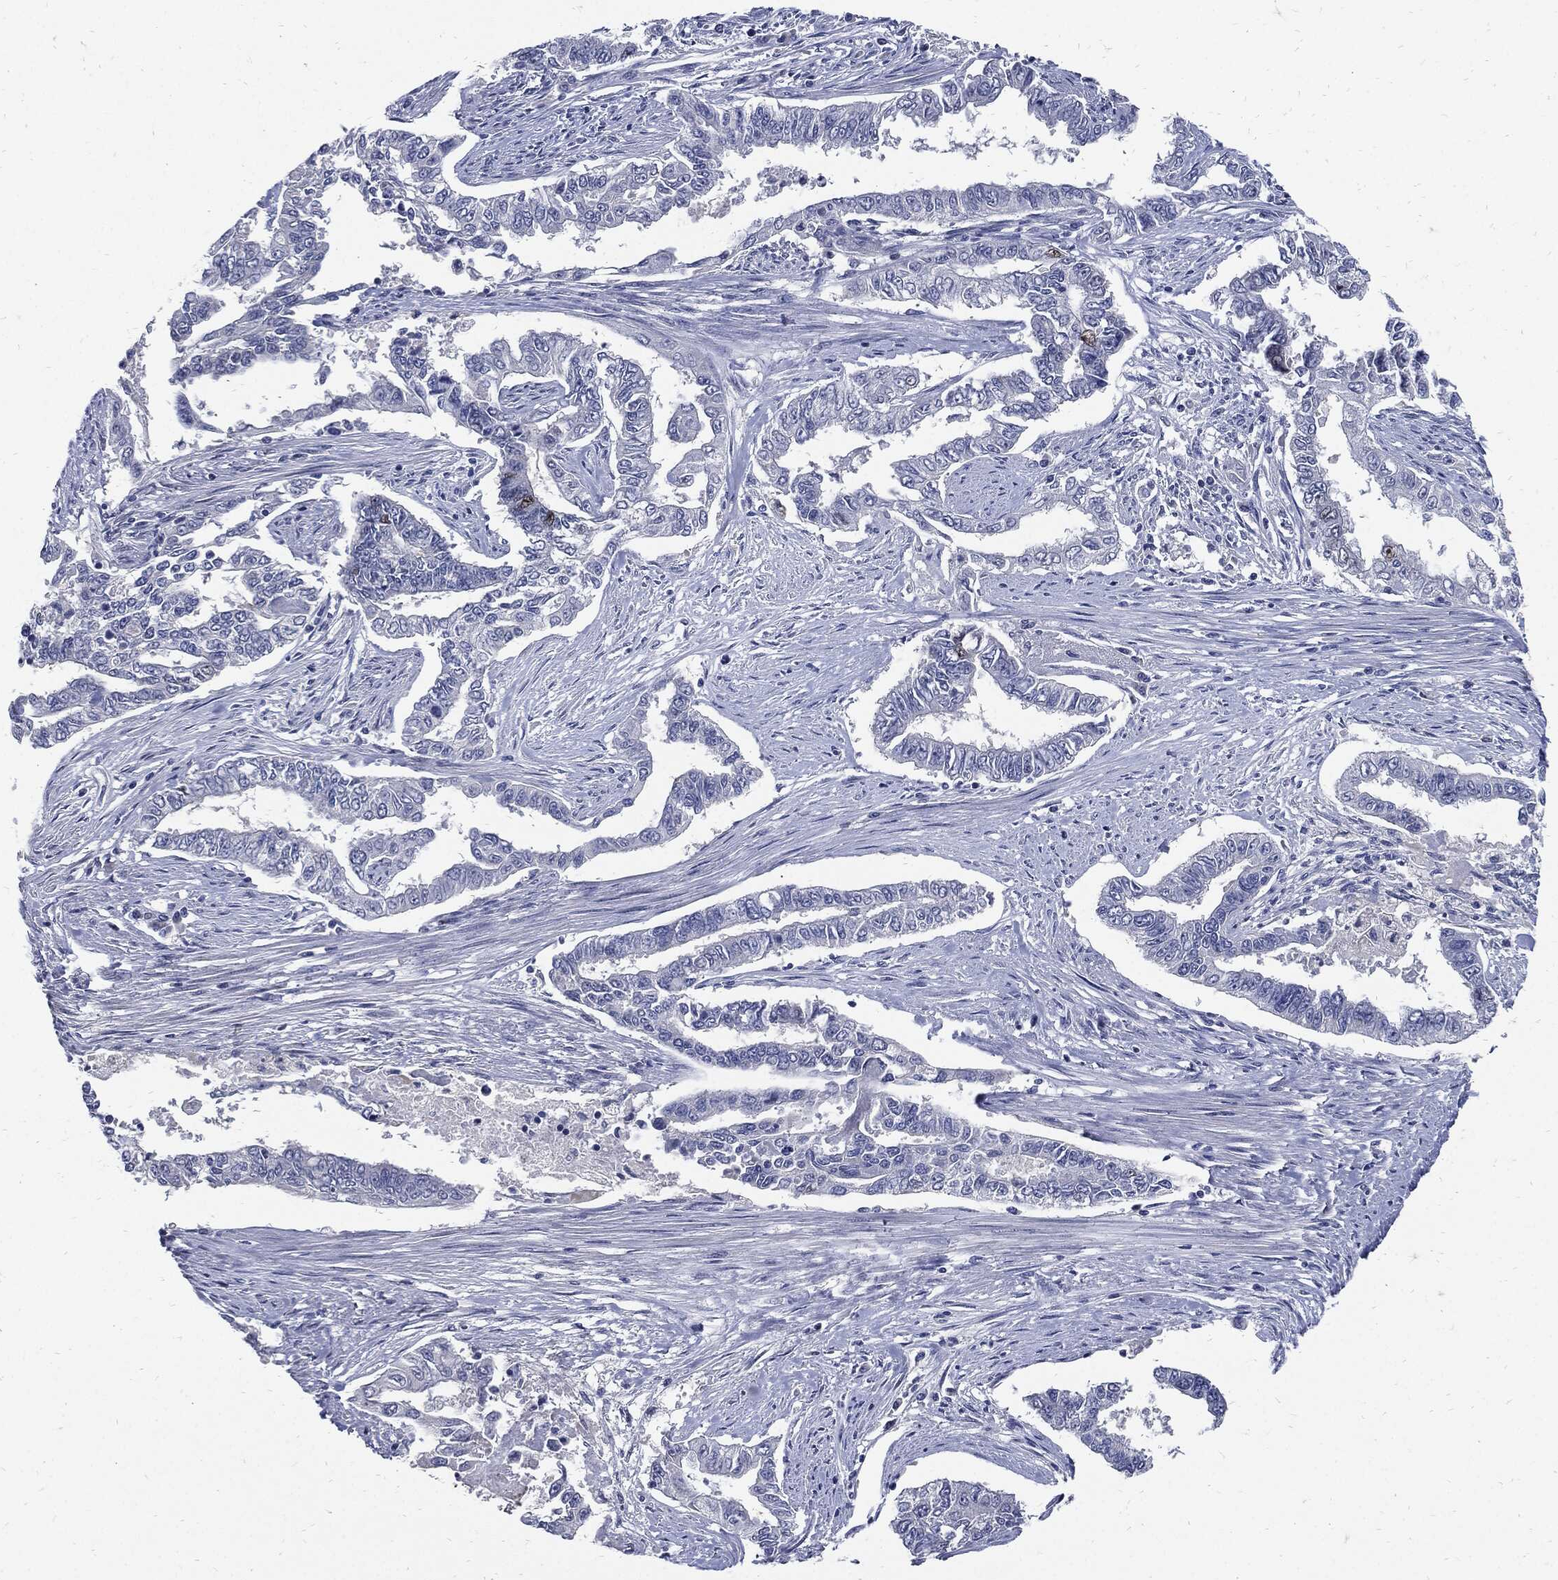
{"staining": {"intensity": "negative", "quantity": "none", "location": "none"}, "tissue": "endometrial cancer", "cell_type": "Tumor cells", "image_type": "cancer", "snomed": [{"axis": "morphology", "description": "Adenocarcinoma, NOS"}, {"axis": "topography", "description": "Uterus"}], "caption": "A high-resolution image shows immunohistochemistry (IHC) staining of adenocarcinoma (endometrial), which displays no significant staining in tumor cells.", "gene": "NBN", "patient": {"sex": "female", "age": 59}}